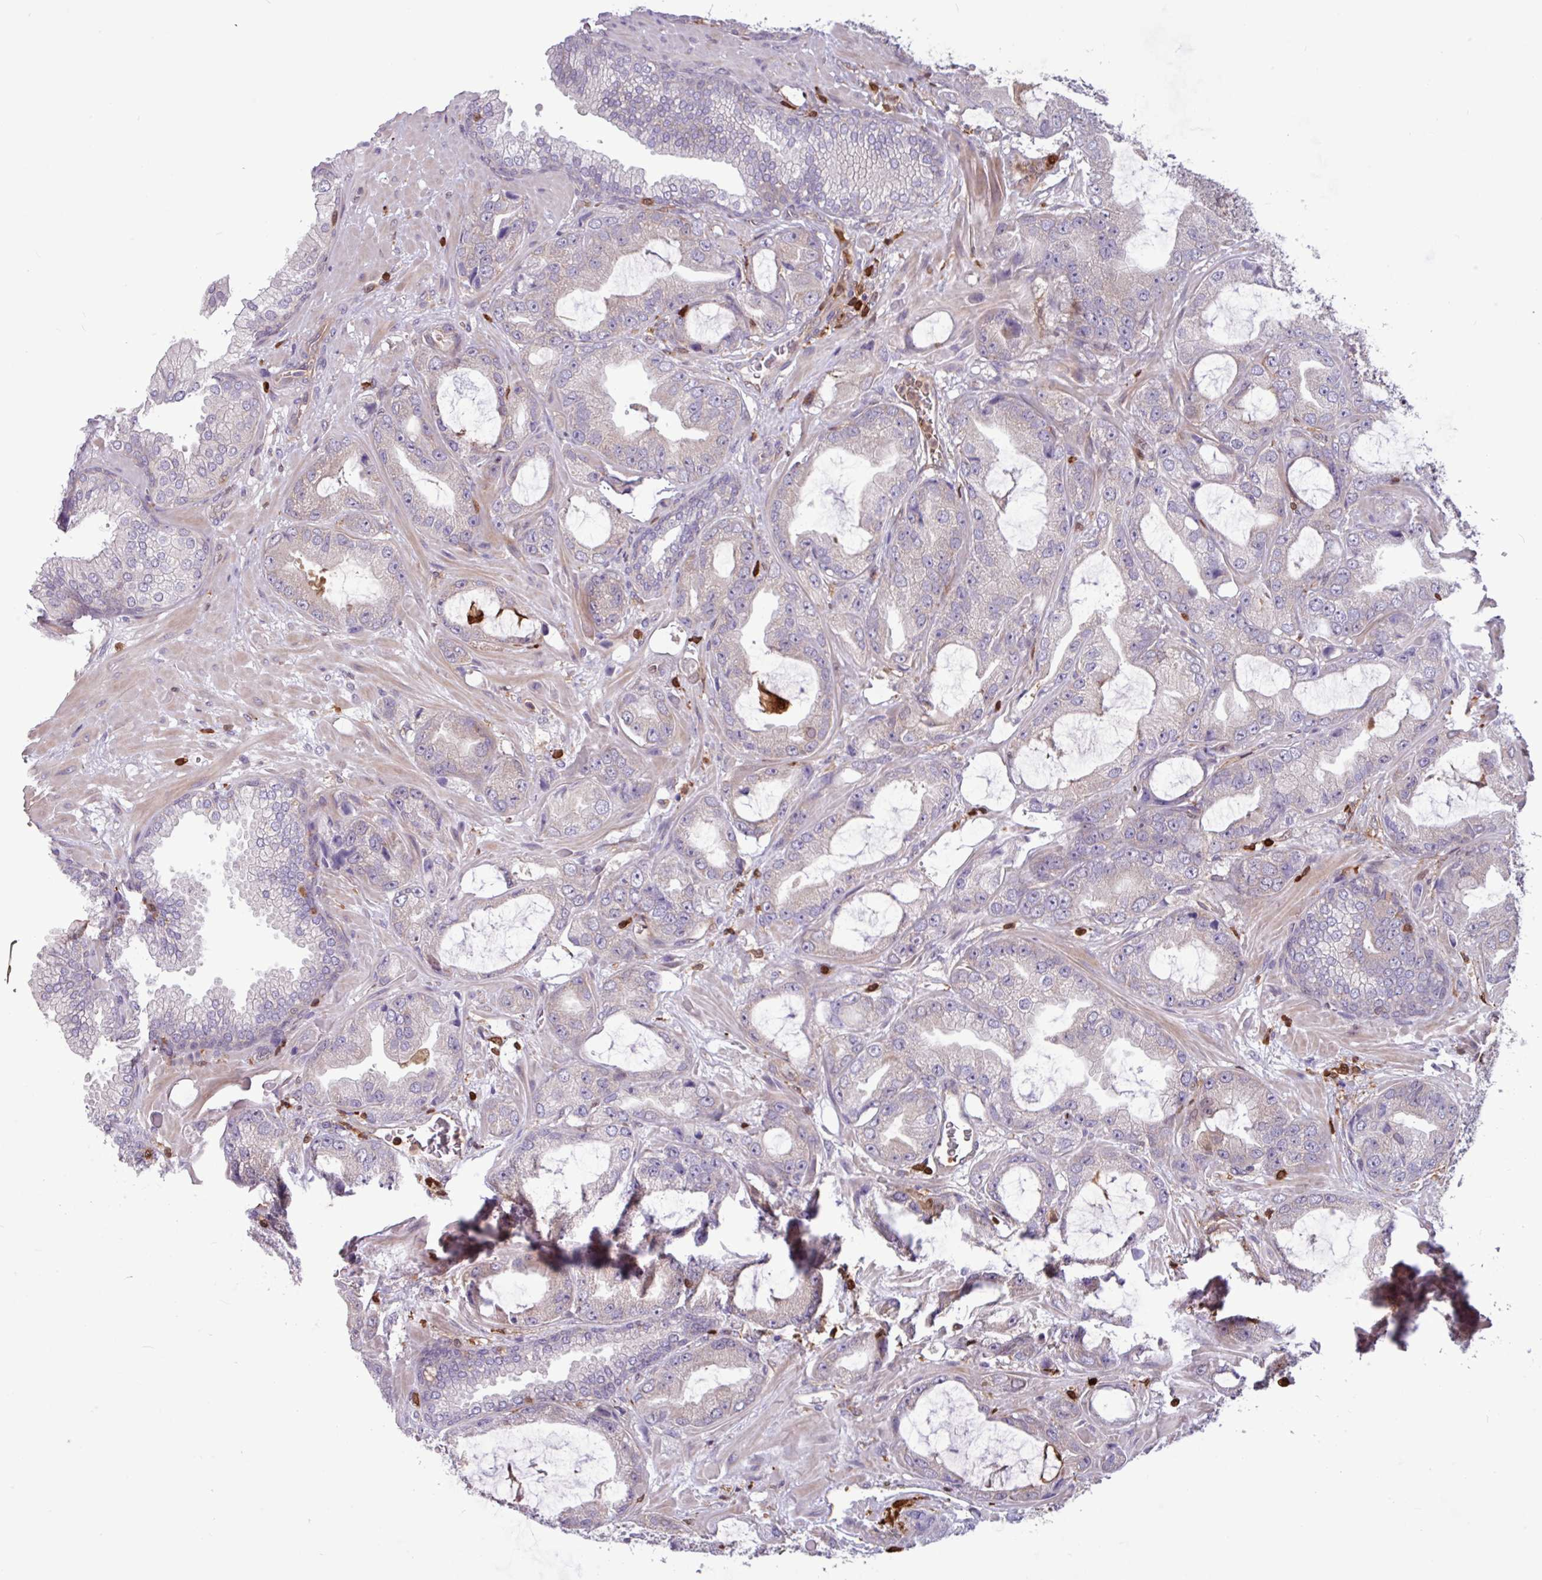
{"staining": {"intensity": "negative", "quantity": "none", "location": "none"}, "tissue": "prostate cancer", "cell_type": "Tumor cells", "image_type": "cancer", "snomed": [{"axis": "morphology", "description": "Adenocarcinoma, High grade"}, {"axis": "topography", "description": "Prostate"}], "caption": "DAB (3,3'-diaminobenzidine) immunohistochemical staining of human prostate cancer demonstrates no significant staining in tumor cells.", "gene": "SEC61G", "patient": {"sex": "male", "age": 68}}